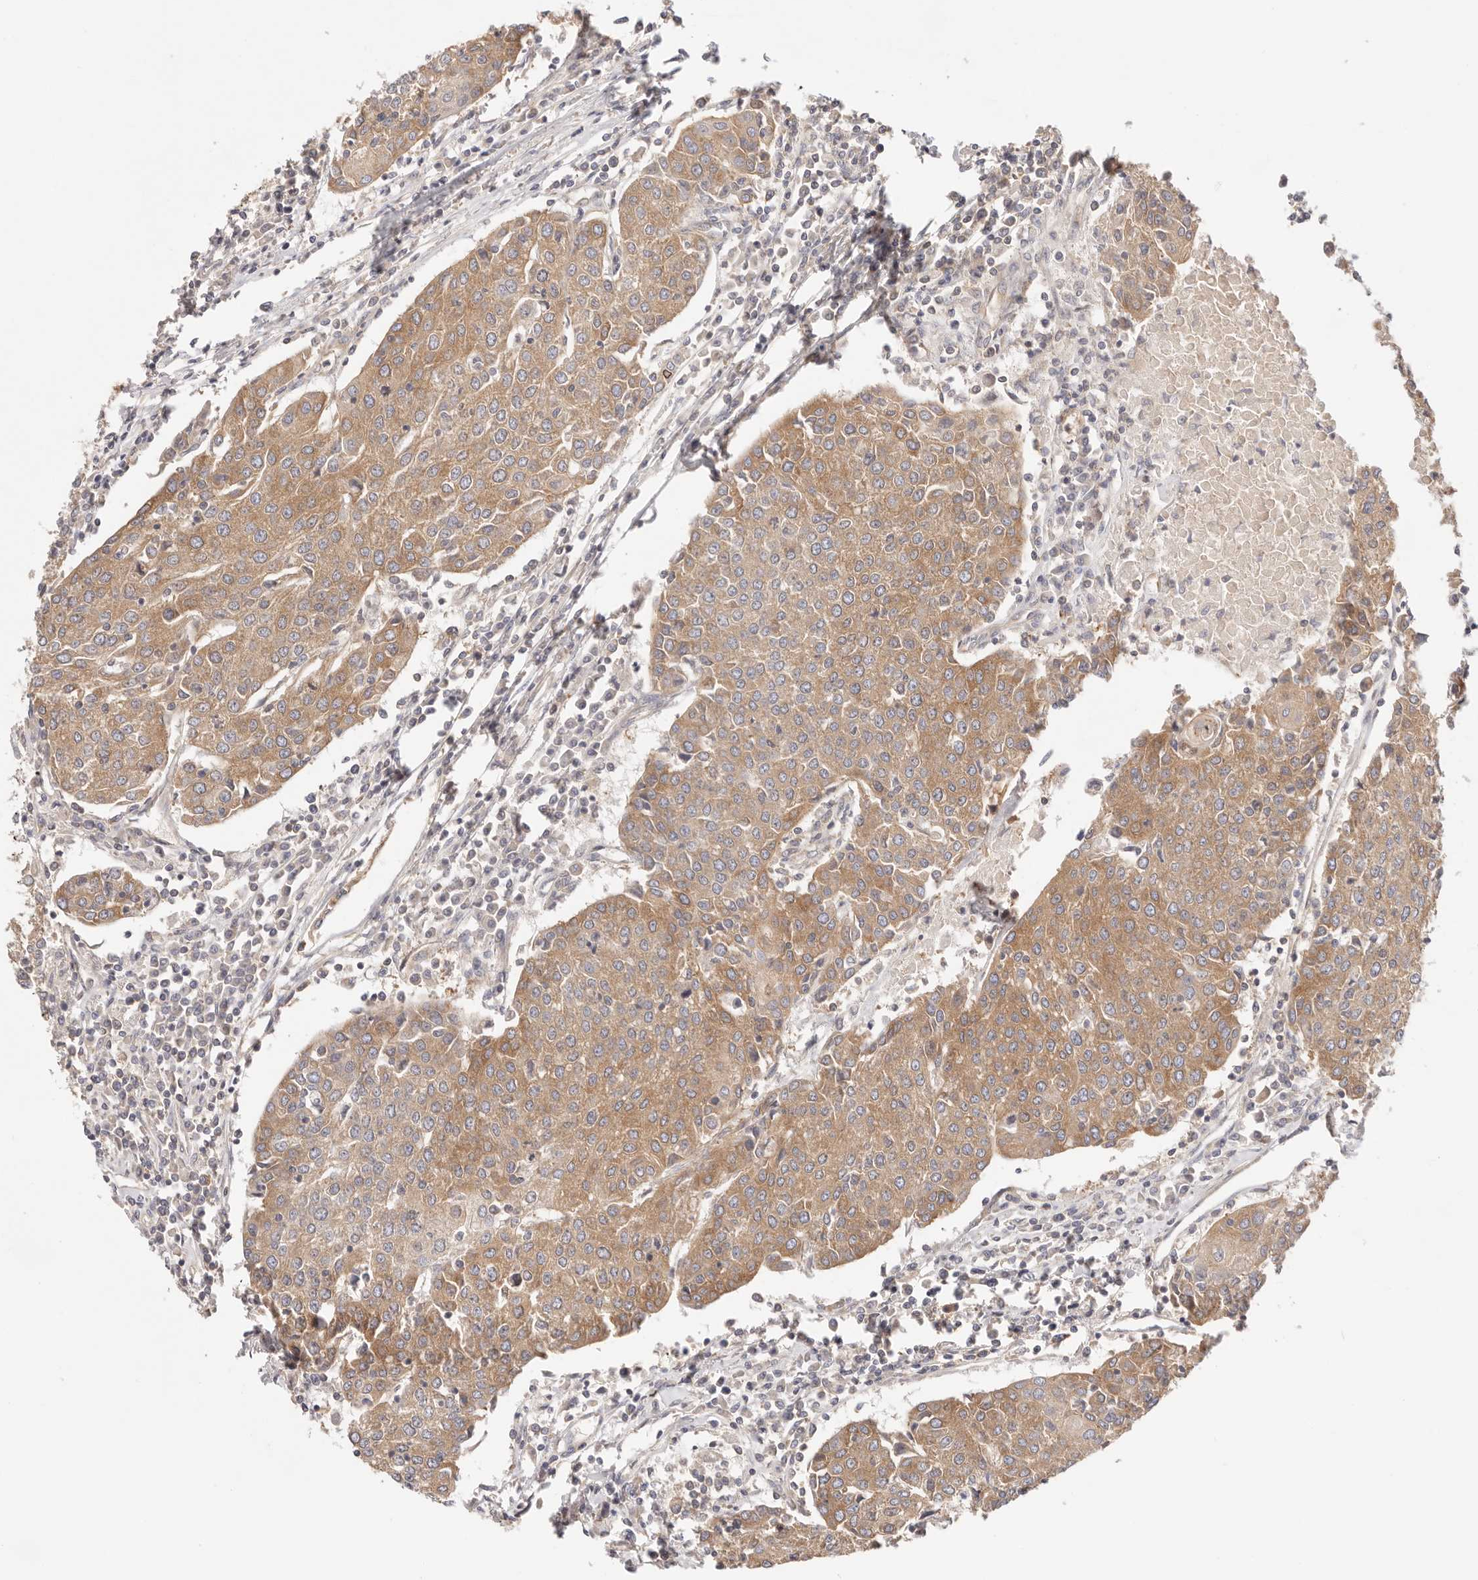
{"staining": {"intensity": "moderate", "quantity": ">75%", "location": "cytoplasmic/membranous"}, "tissue": "urothelial cancer", "cell_type": "Tumor cells", "image_type": "cancer", "snomed": [{"axis": "morphology", "description": "Urothelial carcinoma, High grade"}, {"axis": "topography", "description": "Urinary bladder"}], "caption": "Immunohistochemistry (IHC) image of neoplastic tissue: urothelial cancer stained using IHC exhibits medium levels of moderate protein expression localized specifically in the cytoplasmic/membranous of tumor cells, appearing as a cytoplasmic/membranous brown color.", "gene": "KCMF1", "patient": {"sex": "female", "age": 85}}